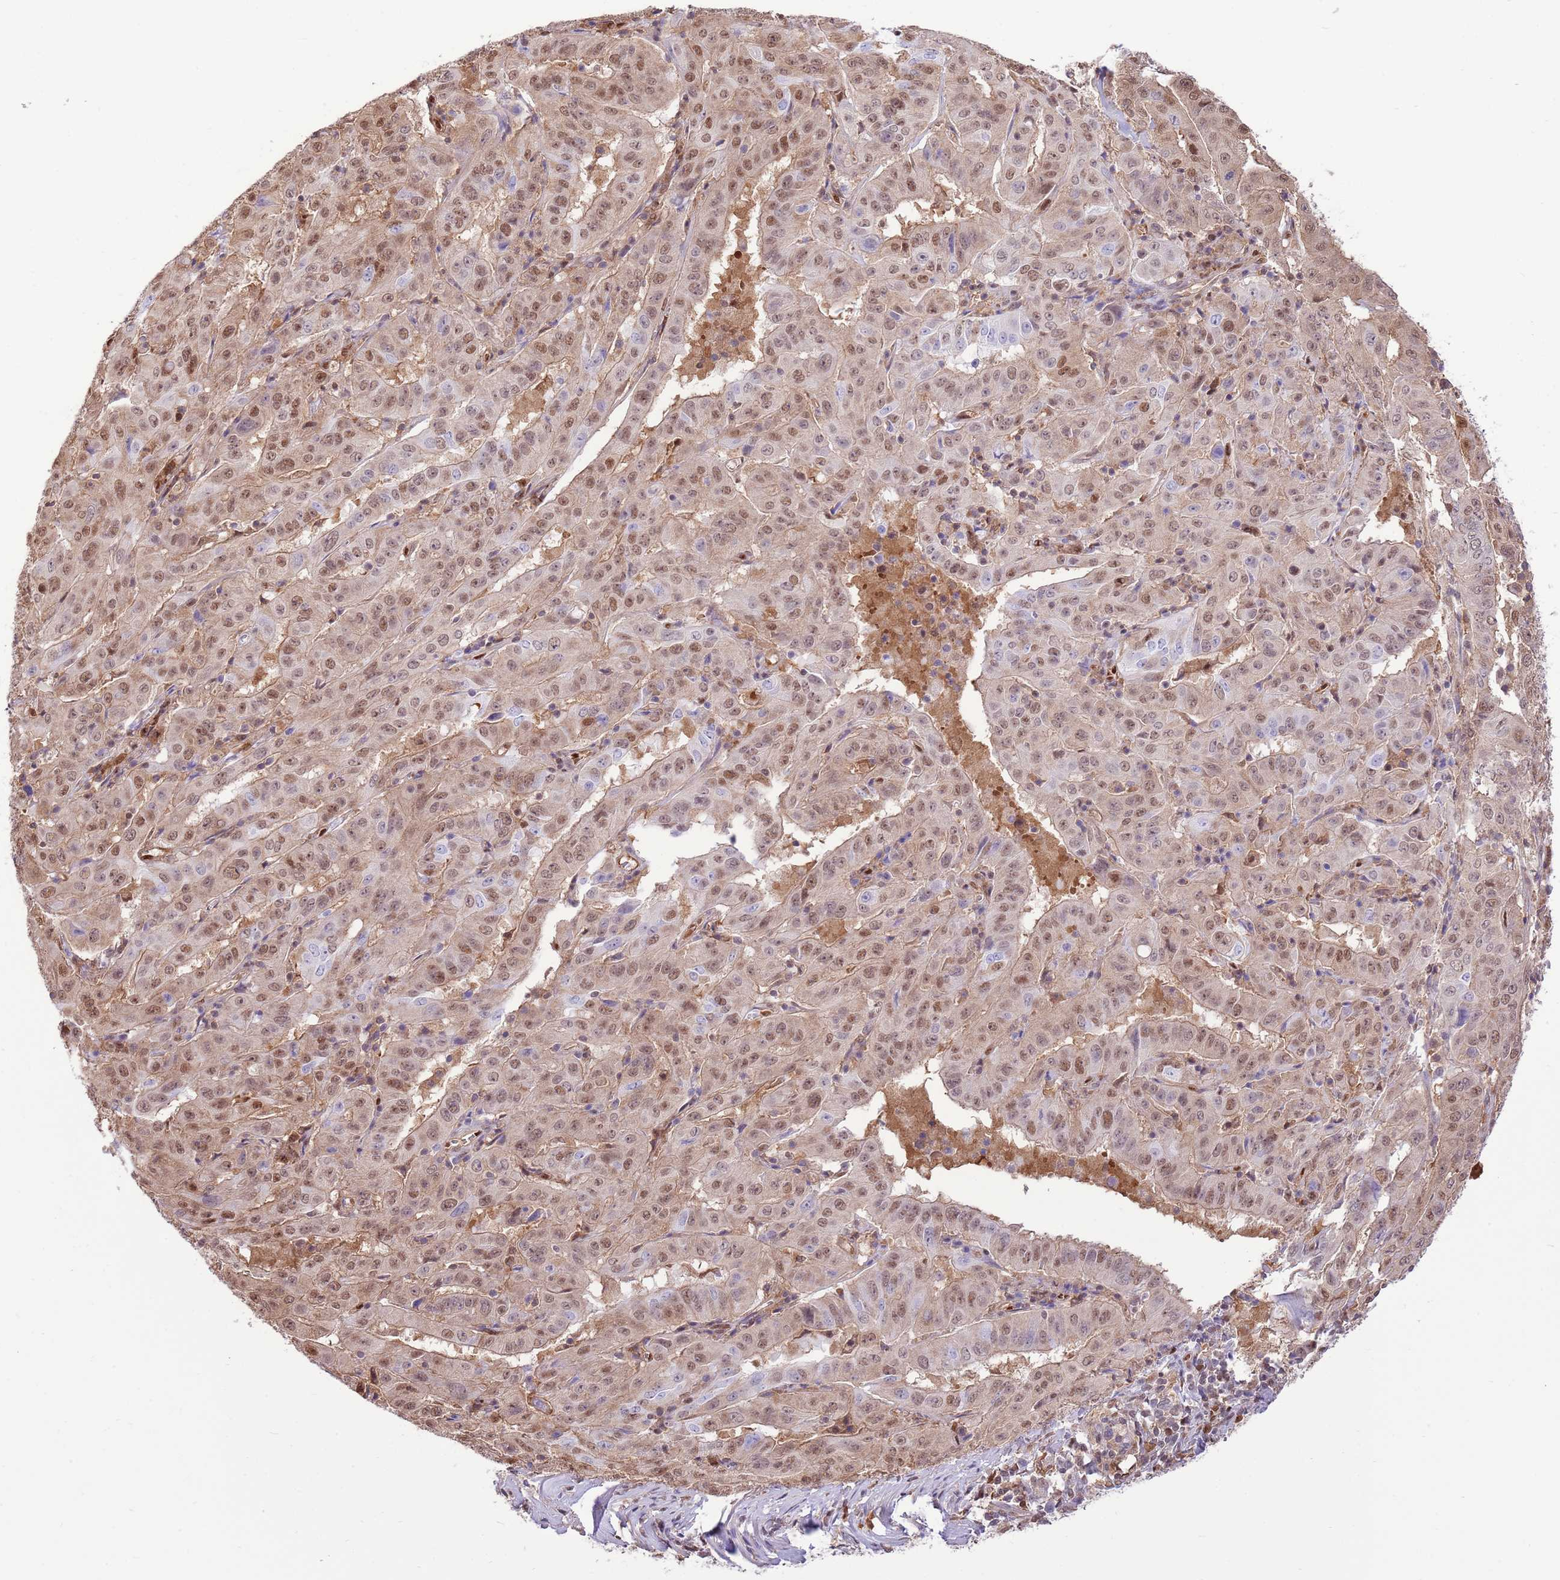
{"staining": {"intensity": "moderate", "quantity": ">75%", "location": "nuclear"}, "tissue": "pancreatic cancer", "cell_type": "Tumor cells", "image_type": "cancer", "snomed": [{"axis": "morphology", "description": "Adenocarcinoma, NOS"}, {"axis": "topography", "description": "Pancreas"}], "caption": "Brown immunohistochemical staining in human pancreatic adenocarcinoma exhibits moderate nuclear expression in approximately >75% of tumor cells.", "gene": "NSFL1C", "patient": {"sex": "male", "age": 63}}